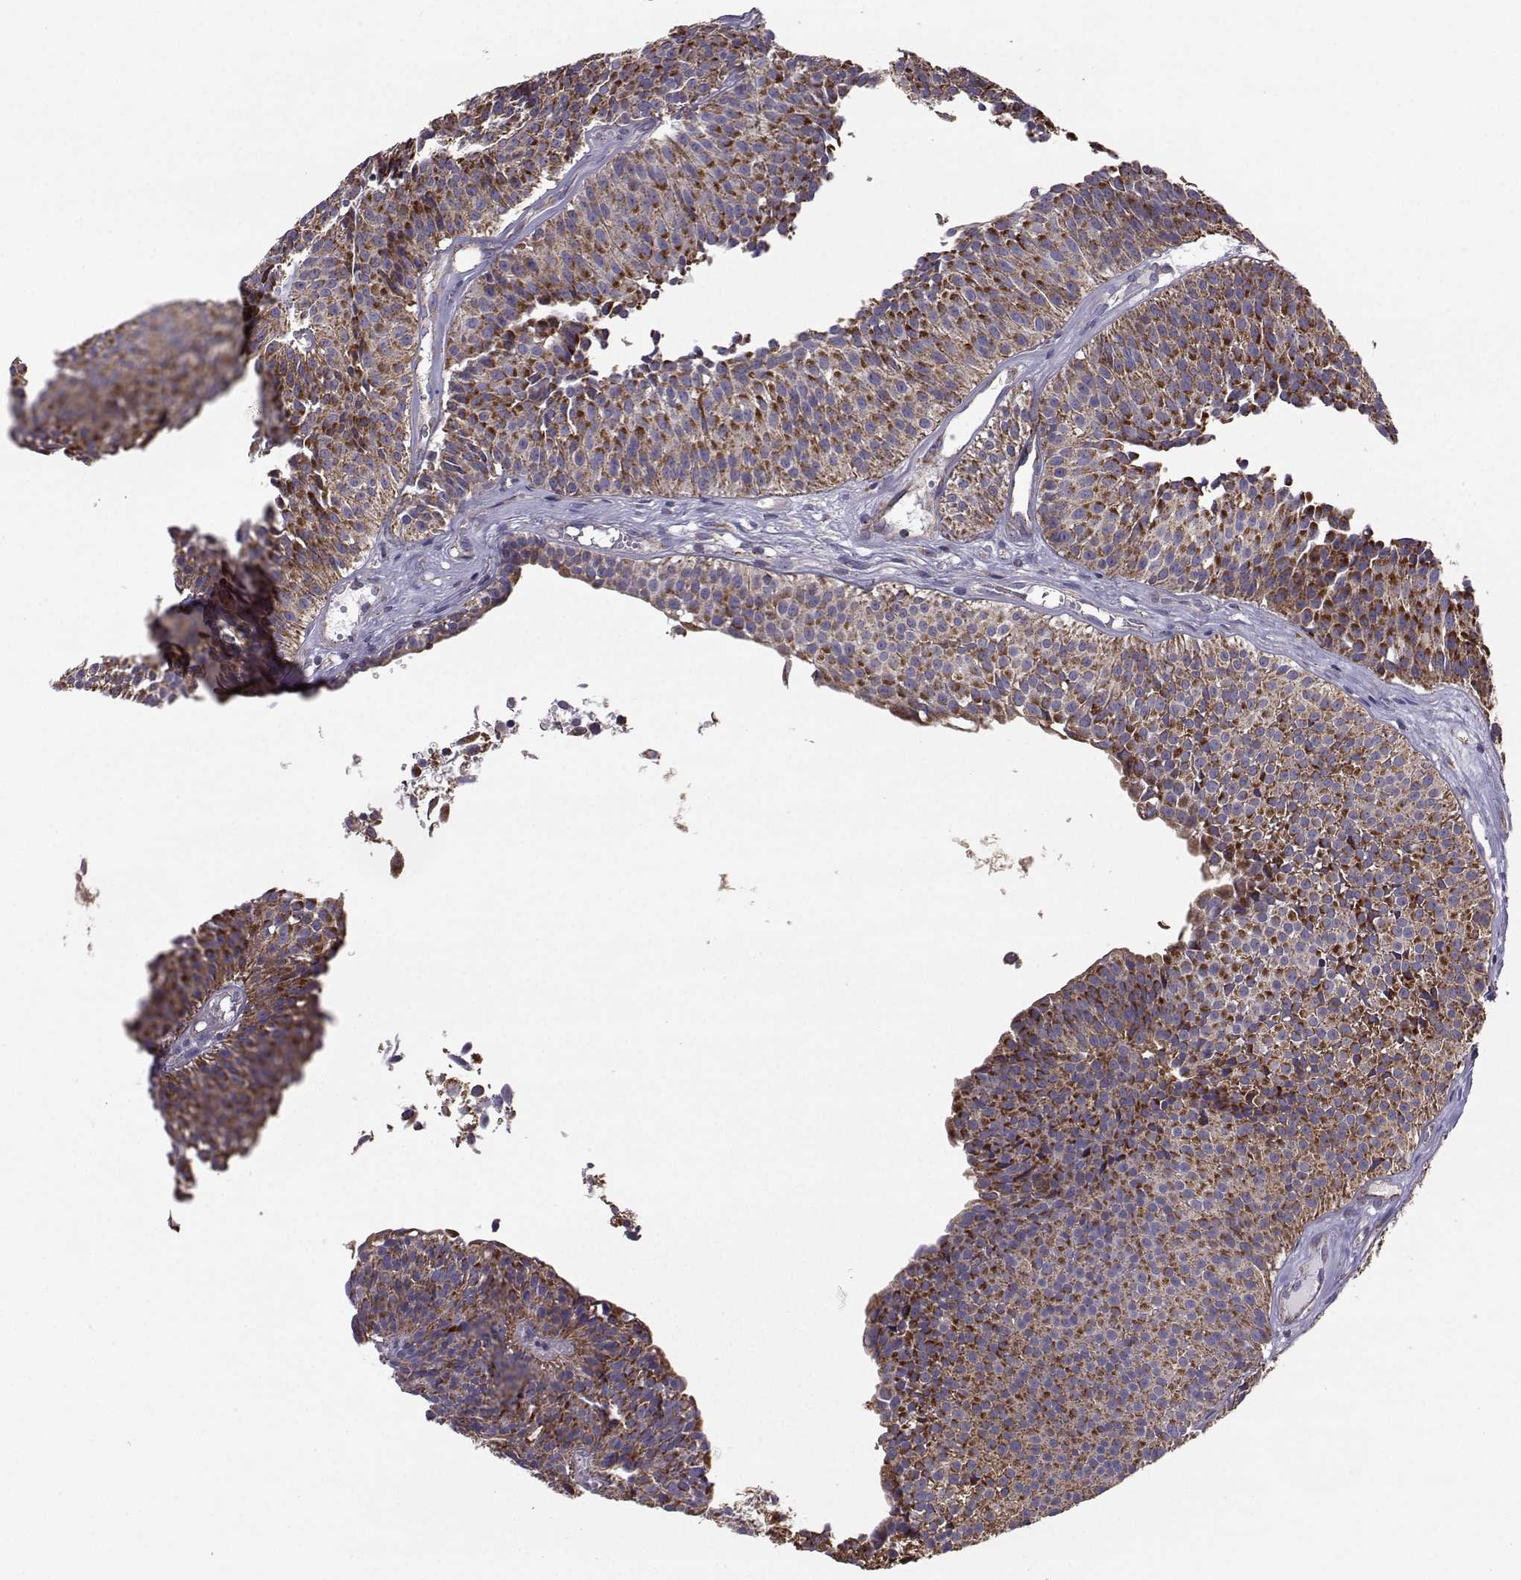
{"staining": {"intensity": "strong", "quantity": ">75%", "location": "cytoplasmic/membranous"}, "tissue": "urothelial cancer", "cell_type": "Tumor cells", "image_type": "cancer", "snomed": [{"axis": "morphology", "description": "Urothelial carcinoma, Low grade"}, {"axis": "topography", "description": "Urinary bladder"}], "caption": "Immunohistochemical staining of urothelial cancer shows strong cytoplasmic/membranous protein positivity in approximately >75% of tumor cells.", "gene": "NECAB3", "patient": {"sex": "male", "age": 63}}